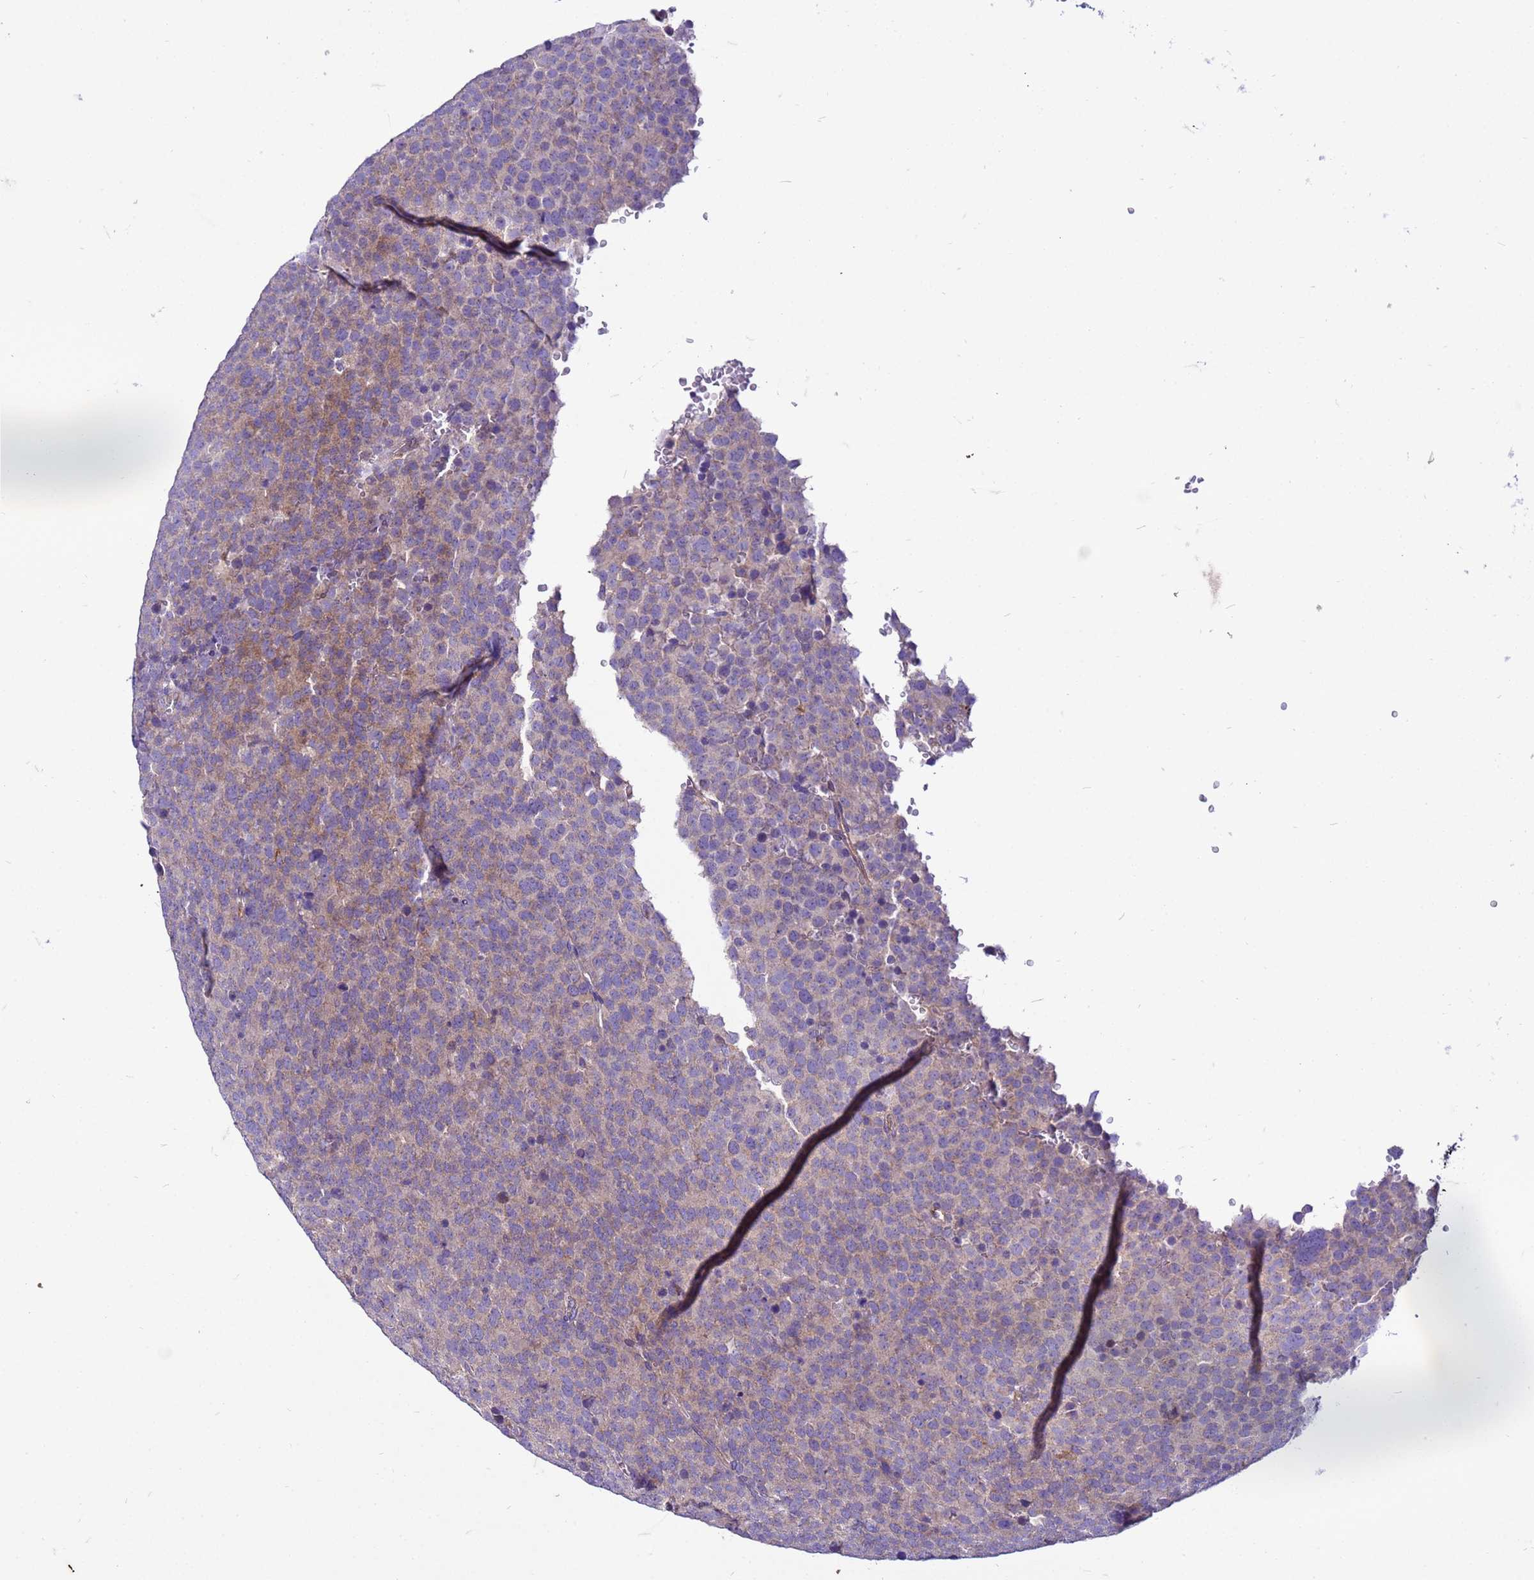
{"staining": {"intensity": "weak", "quantity": "<25%", "location": "cytoplasmic/membranous"}, "tissue": "testis cancer", "cell_type": "Tumor cells", "image_type": "cancer", "snomed": [{"axis": "morphology", "description": "Seminoma, NOS"}, {"axis": "topography", "description": "Testis"}], "caption": "IHC of testis cancer (seminoma) exhibits no expression in tumor cells.", "gene": "PKD1", "patient": {"sex": "male", "age": 71}}